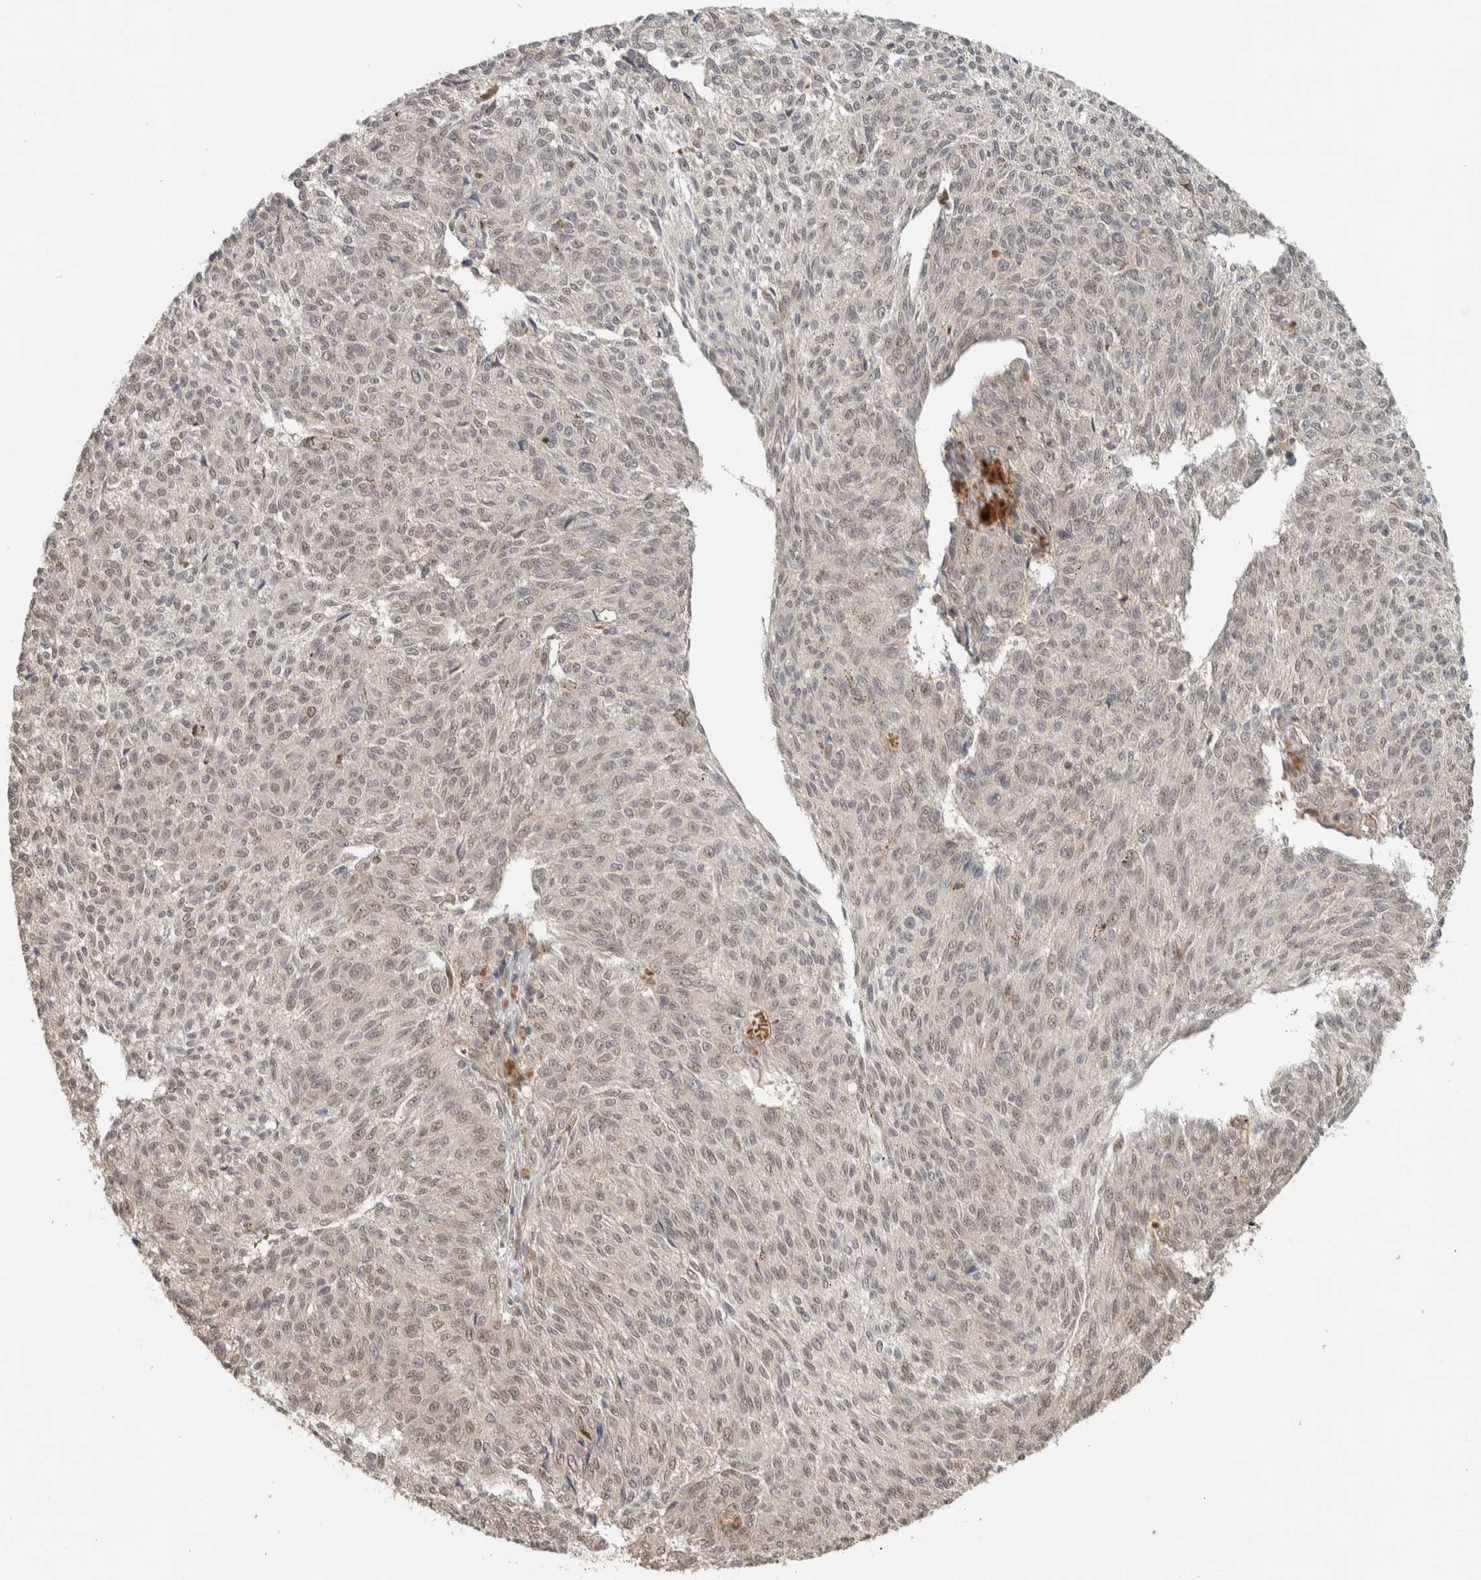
{"staining": {"intensity": "weak", "quantity": ">75%", "location": "nuclear"}, "tissue": "melanoma", "cell_type": "Tumor cells", "image_type": "cancer", "snomed": [{"axis": "morphology", "description": "Malignant melanoma, NOS"}, {"axis": "topography", "description": "Skin"}], "caption": "A brown stain labels weak nuclear staining of a protein in melanoma tumor cells.", "gene": "ZBTB2", "patient": {"sex": "female", "age": 72}}